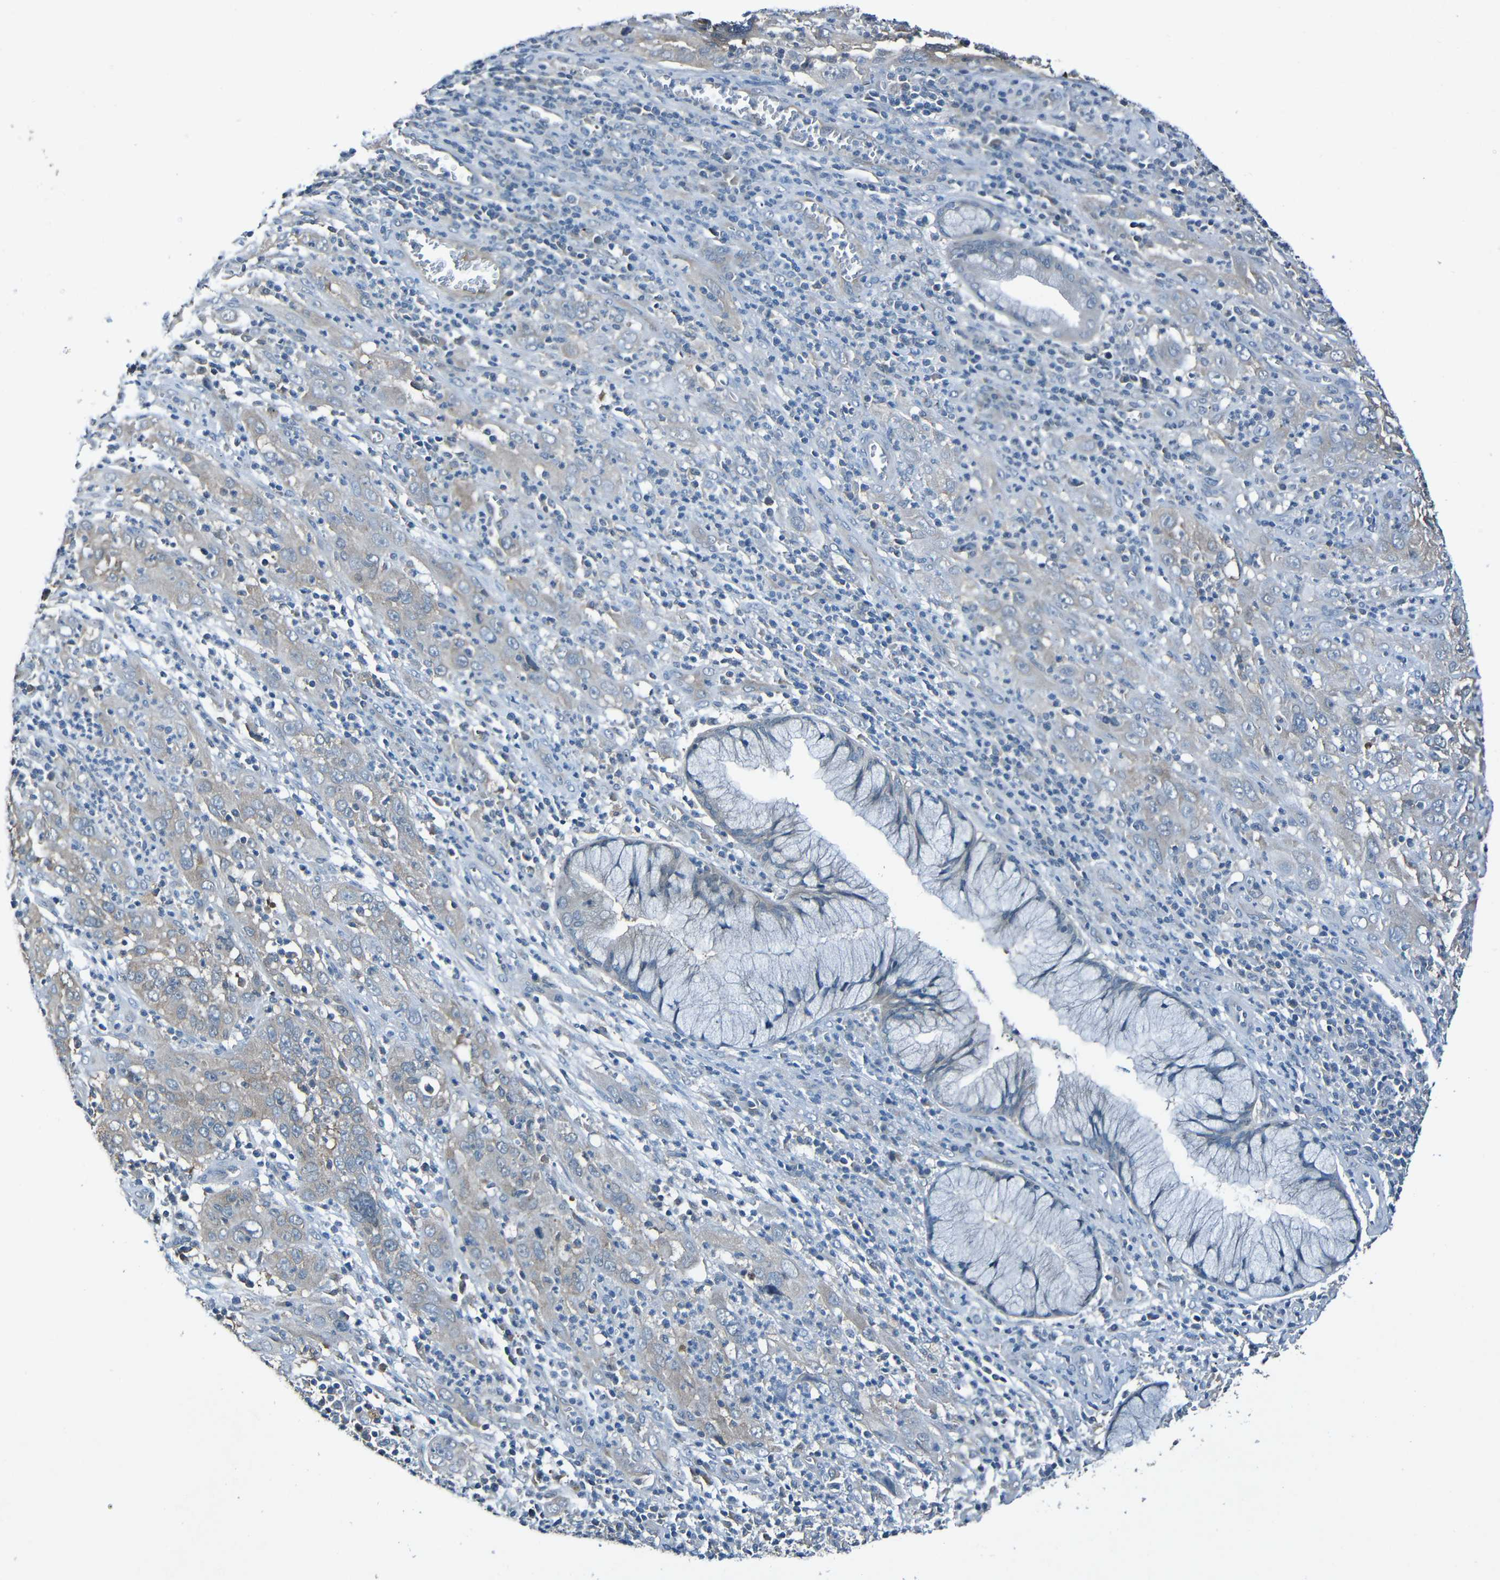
{"staining": {"intensity": "weak", "quantity": "25%-75%", "location": "cytoplasmic/membranous"}, "tissue": "cervical cancer", "cell_type": "Tumor cells", "image_type": "cancer", "snomed": [{"axis": "morphology", "description": "Squamous cell carcinoma, NOS"}, {"axis": "topography", "description": "Cervix"}], "caption": "An image showing weak cytoplasmic/membranous positivity in about 25%-75% of tumor cells in cervical cancer (squamous cell carcinoma), as visualized by brown immunohistochemical staining.", "gene": "LRRC70", "patient": {"sex": "female", "age": 32}}